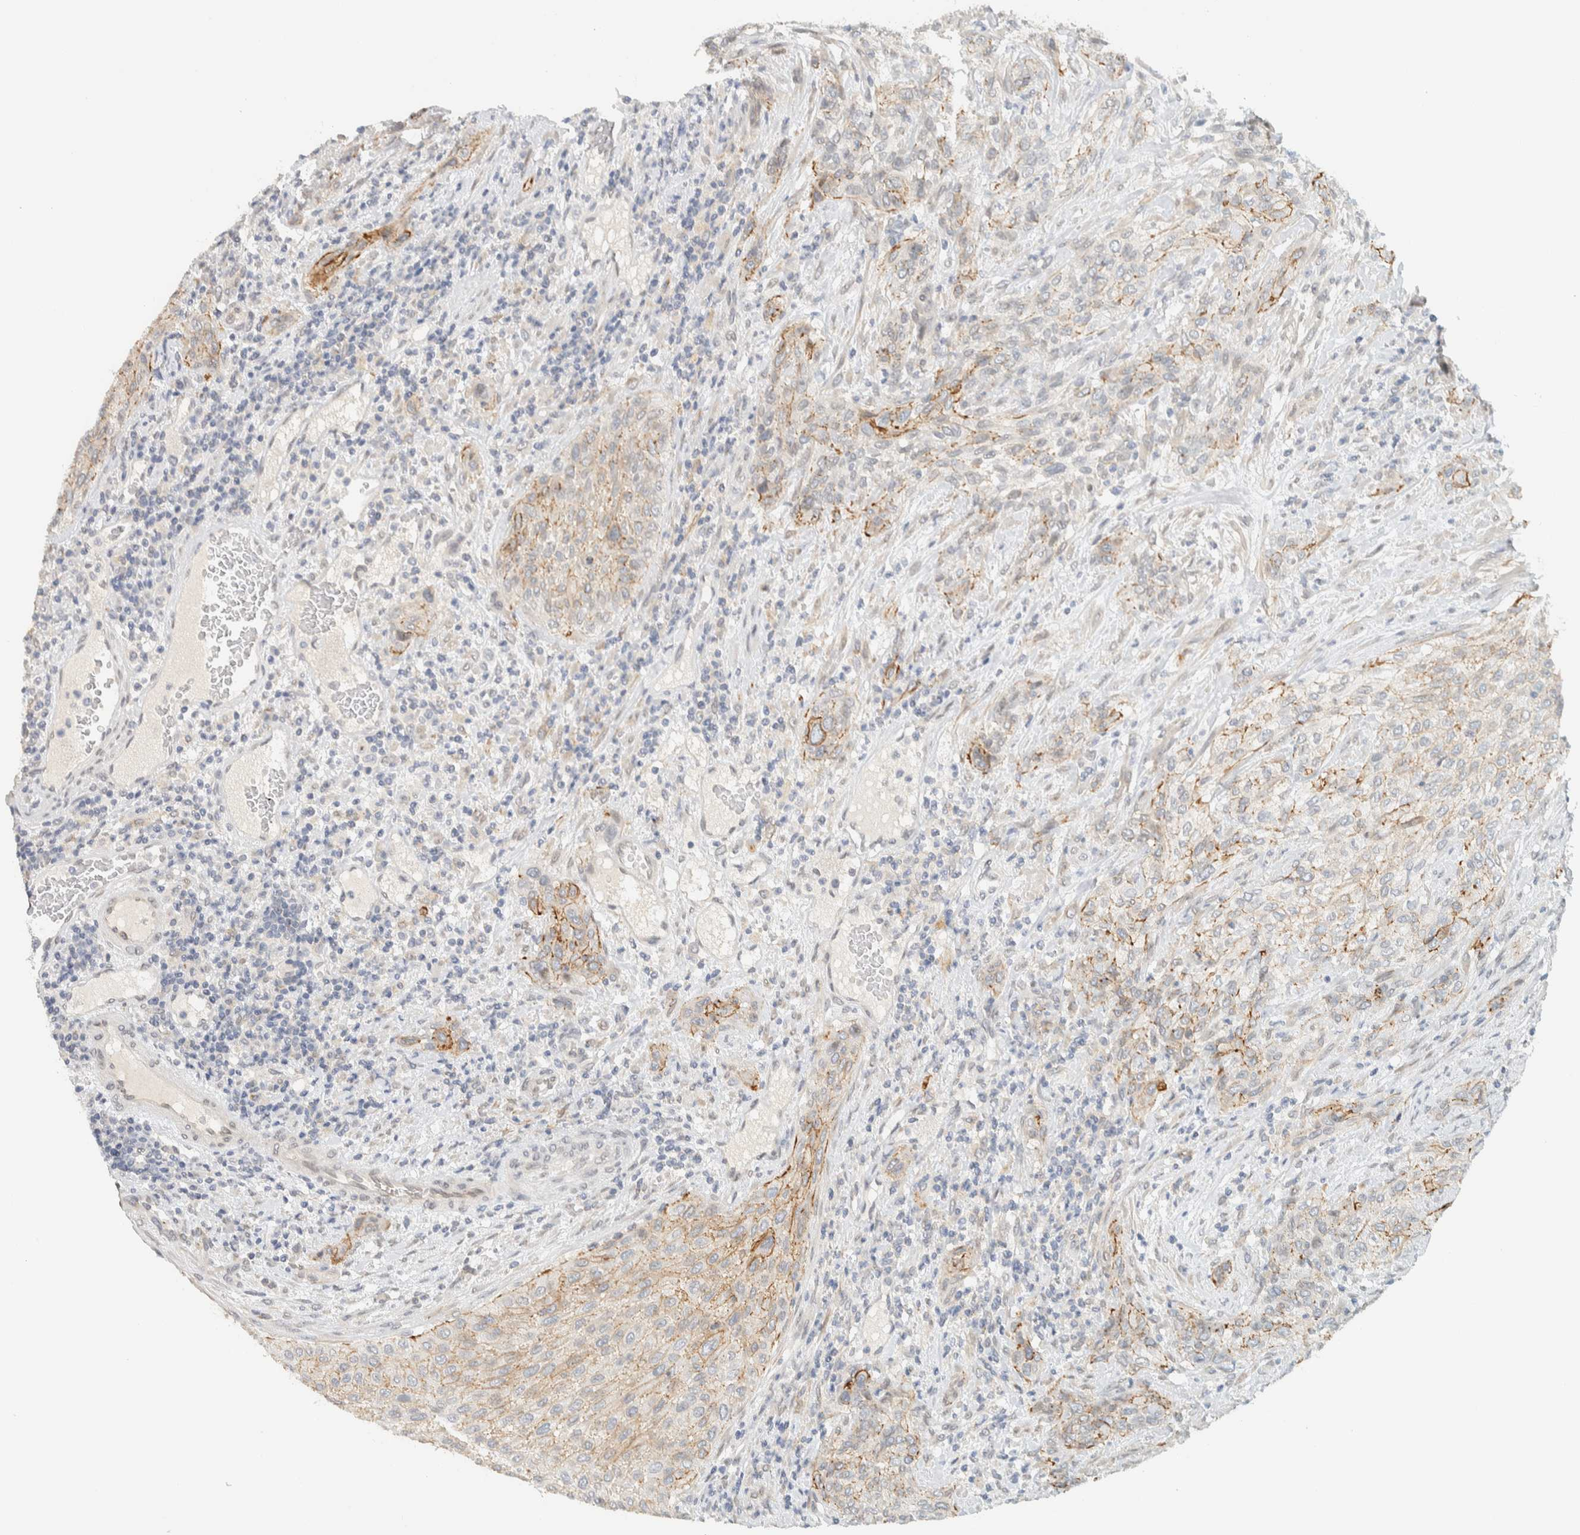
{"staining": {"intensity": "weak", "quantity": "25%-75%", "location": "cytoplasmic/membranous"}, "tissue": "urothelial cancer", "cell_type": "Tumor cells", "image_type": "cancer", "snomed": [{"axis": "morphology", "description": "Urothelial carcinoma, Low grade"}, {"axis": "morphology", "description": "Urothelial carcinoma, High grade"}, {"axis": "topography", "description": "Urinary bladder"}], "caption": "Weak cytoplasmic/membranous protein staining is present in about 25%-75% of tumor cells in low-grade urothelial carcinoma.", "gene": "C1QTNF12", "patient": {"sex": "male", "age": 35}}